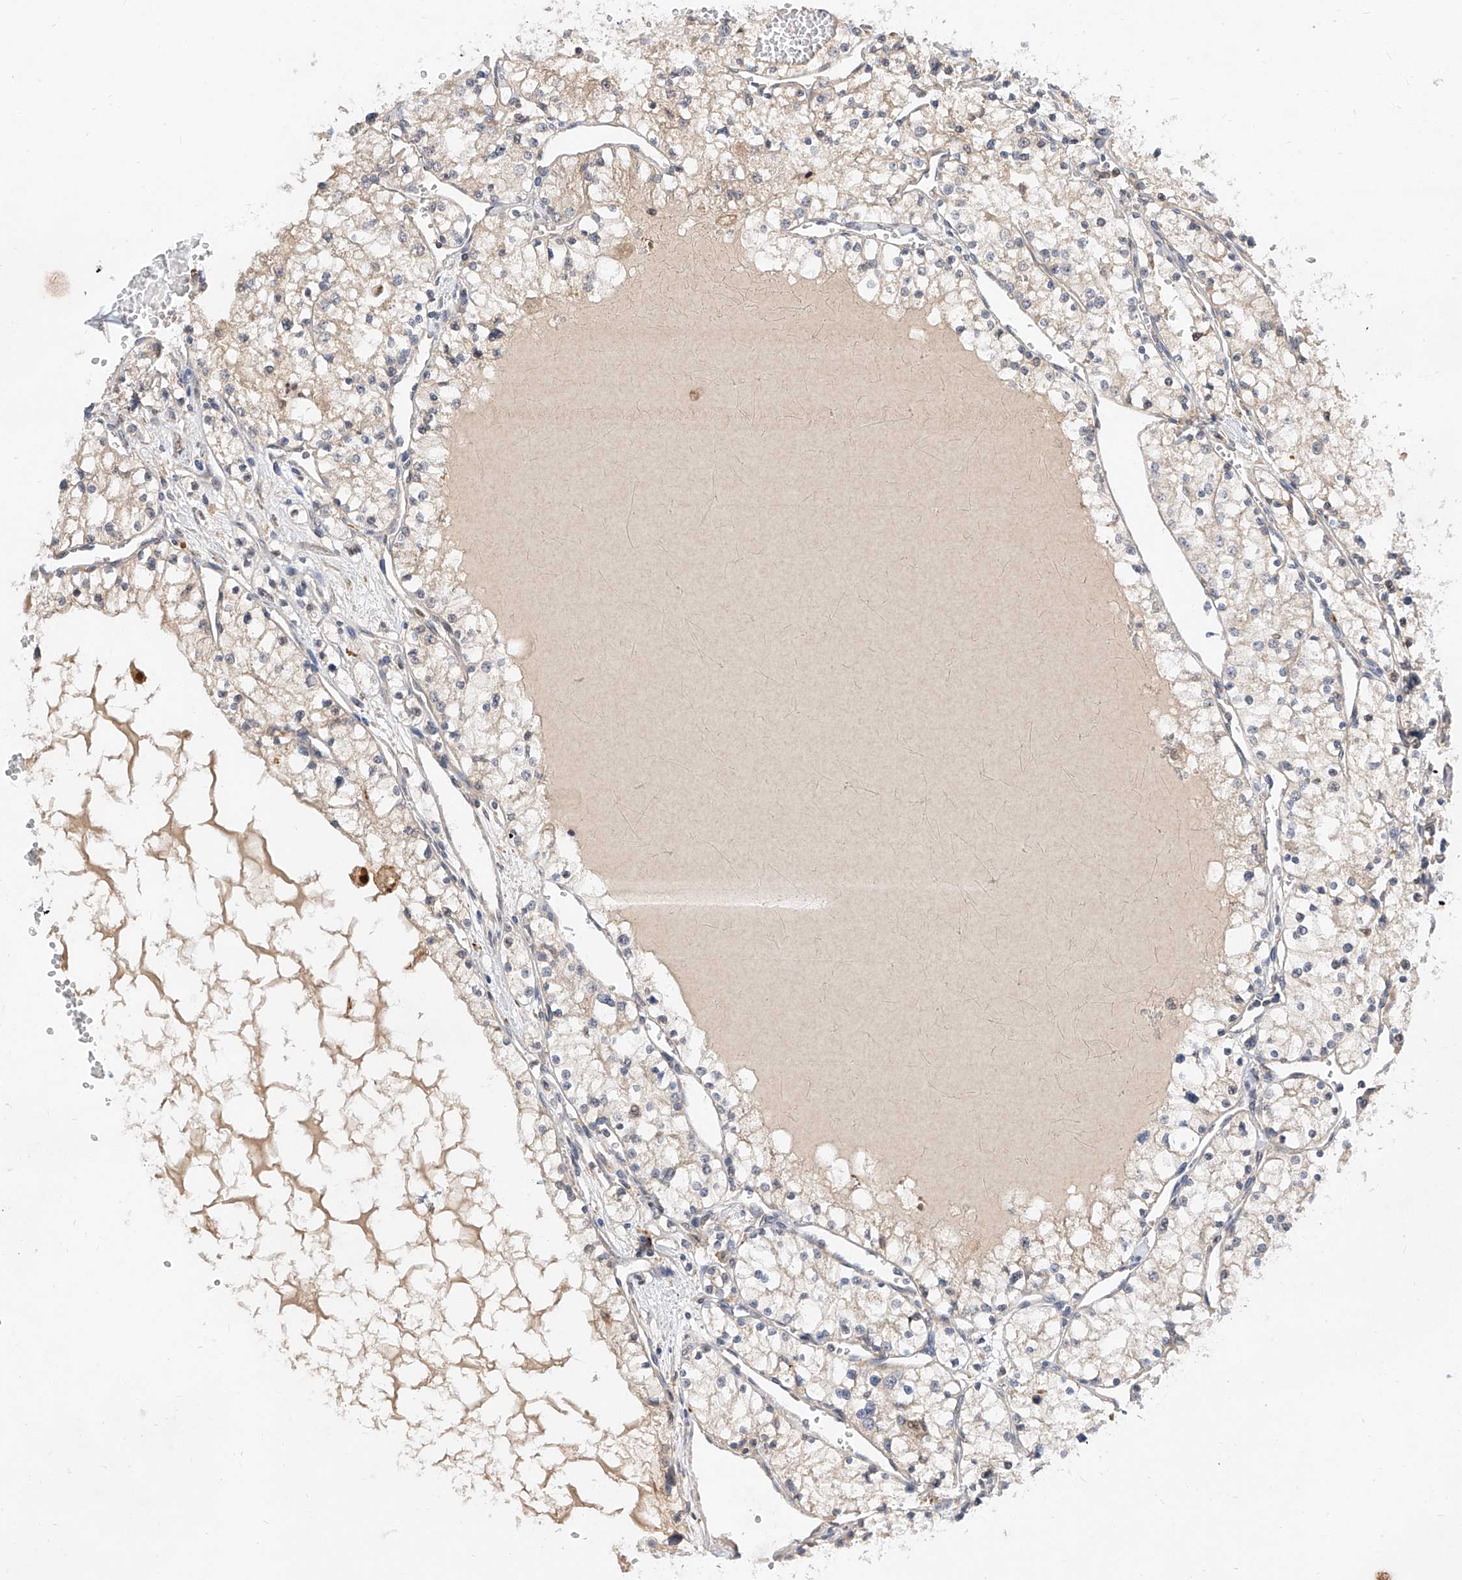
{"staining": {"intensity": "negative", "quantity": "none", "location": "none"}, "tissue": "renal cancer", "cell_type": "Tumor cells", "image_type": "cancer", "snomed": [{"axis": "morphology", "description": "Normal tissue, NOS"}, {"axis": "morphology", "description": "Adenocarcinoma, NOS"}, {"axis": "topography", "description": "Kidney"}], "caption": "This is an immunohistochemistry (IHC) histopathology image of renal cancer. There is no expression in tumor cells.", "gene": "DIRAS3", "patient": {"sex": "male", "age": 68}}